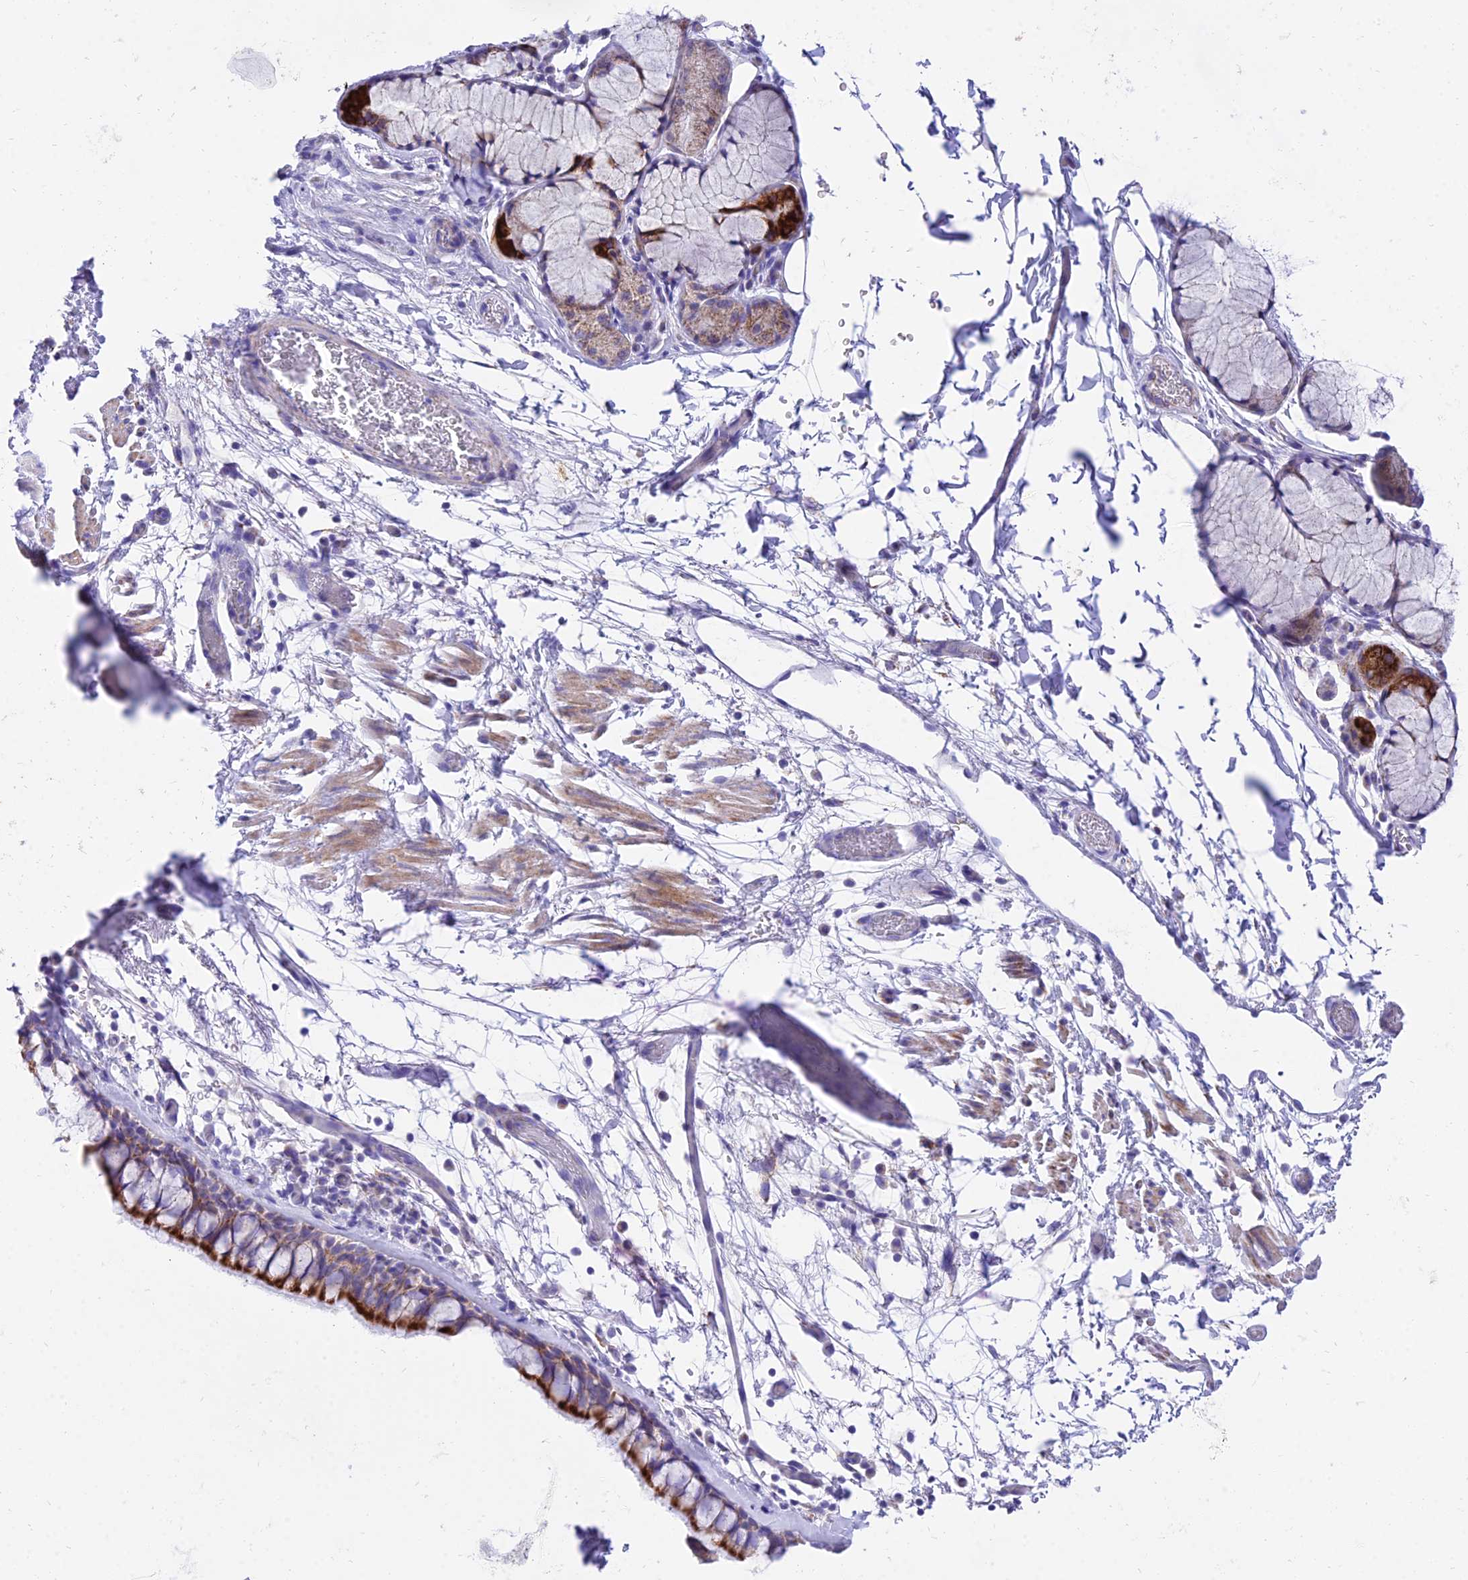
{"staining": {"intensity": "strong", "quantity": "25%-75%", "location": "cytoplasmic/membranous"}, "tissue": "bronchus", "cell_type": "Respiratory epithelial cells", "image_type": "normal", "snomed": [{"axis": "morphology", "description": "Normal tissue, NOS"}, {"axis": "topography", "description": "Bronchus"}], "caption": "Immunohistochemical staining of unremarkable human bronchus demonstrates high levels of strong cytoplasmic/membranous positivity in about 25%-75% of respiratory epithelial cells.", "gene": "PKN3", "patient": {"sex": "male", "age": 65}}